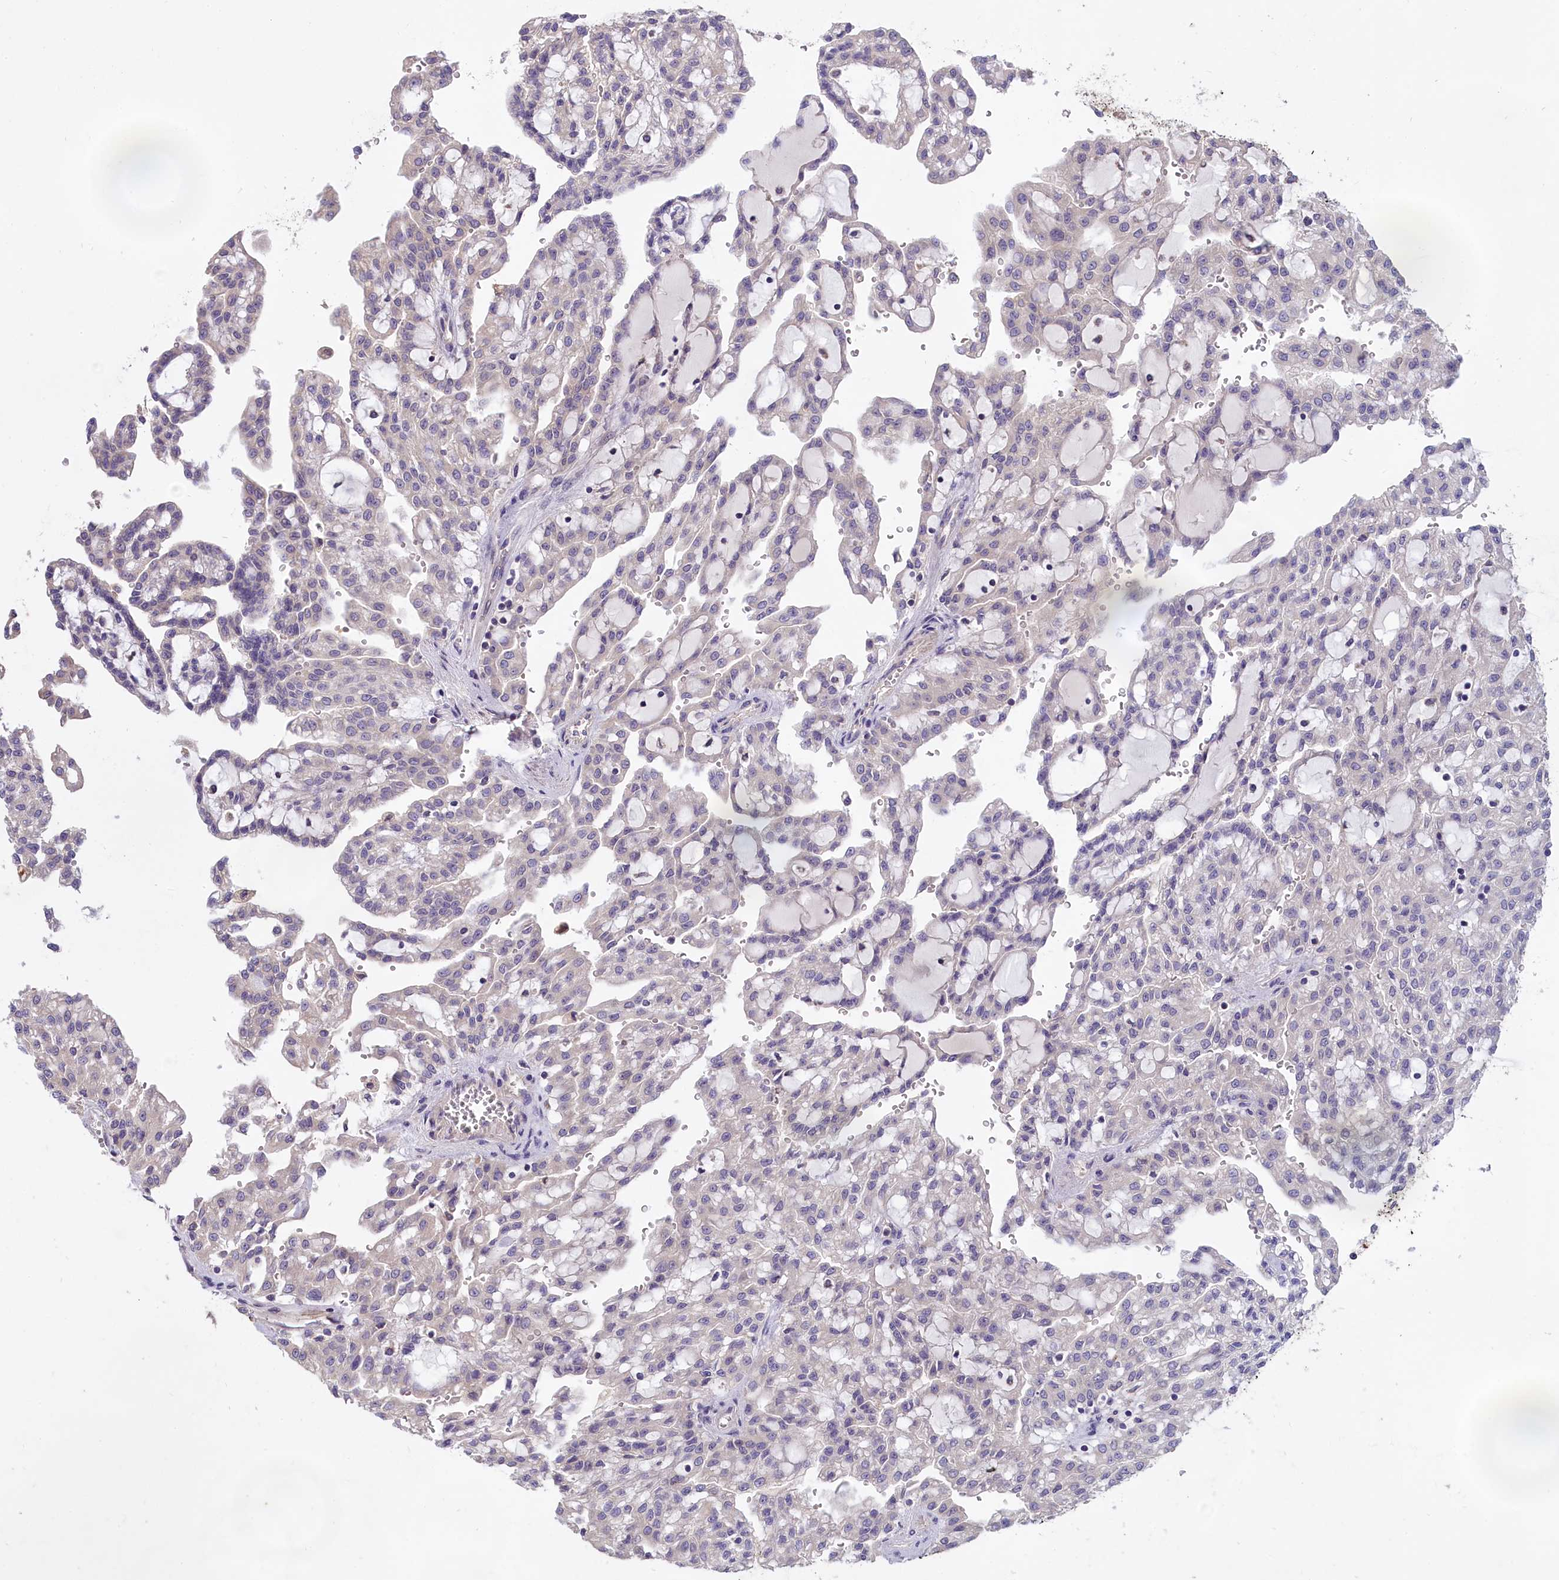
{"staining": {"intensity": "negative", "quantity": "none", "location": "none"}, "tissue": "renal cancer", "cell_type": "Tumor cells", "image_type": "cancer", "snomed": [{"axis": "morphology", "description": "Adenocarcinoma, NOS"}, {"axis": "topography", "description": "Kidney"}], "caption": "Human adenocarcinoma (renal) stained for a protein using immunohistochemistry shows no staining in tumor cells.", "gene": "MEMO1", "patient": {"sex": "male", "age": 63}}